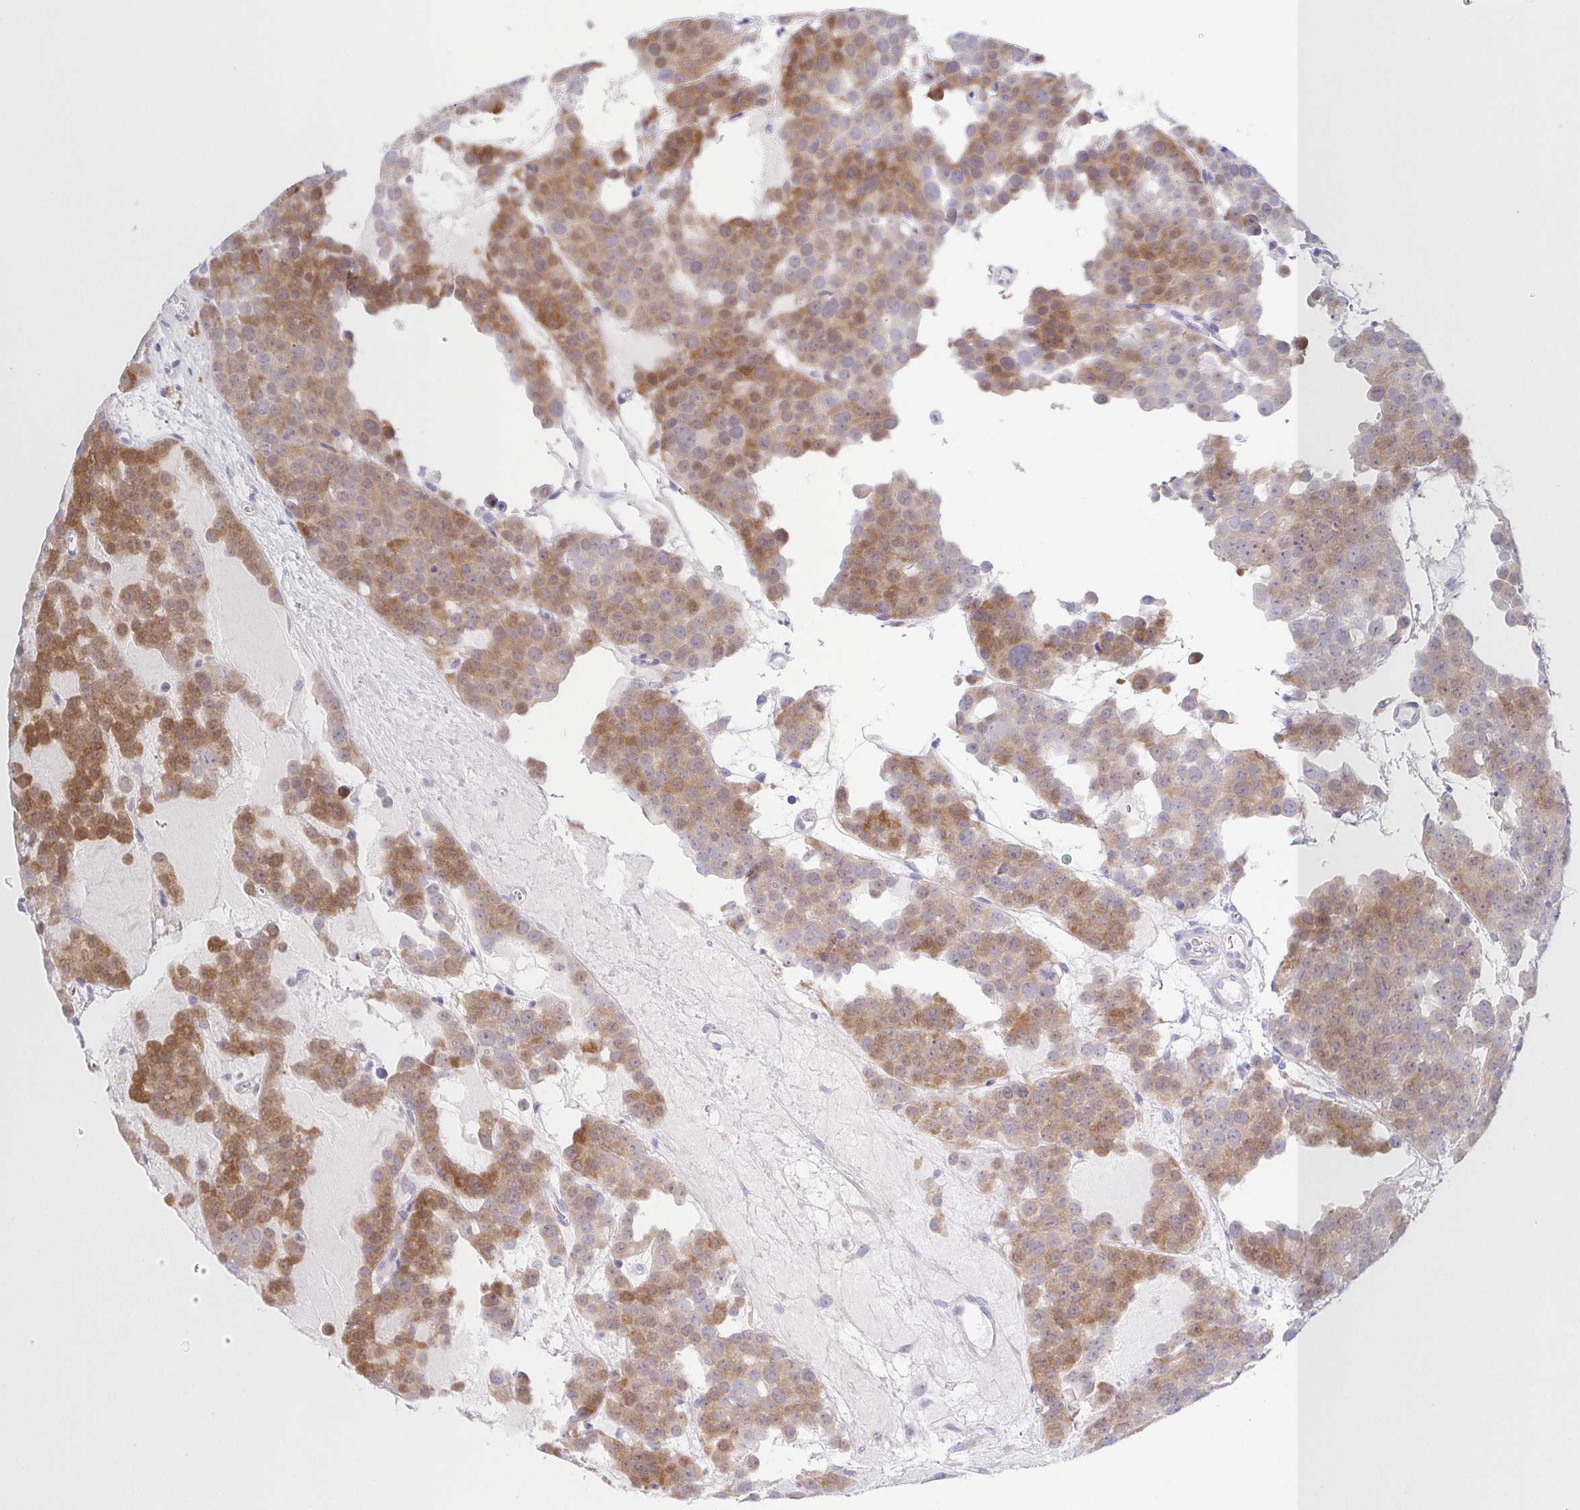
{"staining": {"intensity": "moderate", "quantity": ">75%", "location": "cytoplasmic/membranous"}, "tissue": "testis cancer", "cell_type": "Tumor cells", "image_type": "cancer", "snomed": [{"axis": "morphology", "description": "Seminoma, NOS"}, {"axis": "topography", "description": "Testis"}], "caption": "This is an image of IHC staining of testis cancer, which shows moderate staining in the cytoplasmic/membranous of tumor cells.", "gene": "PKDREJ", "patient": {"sex": "male", "age": 71}}